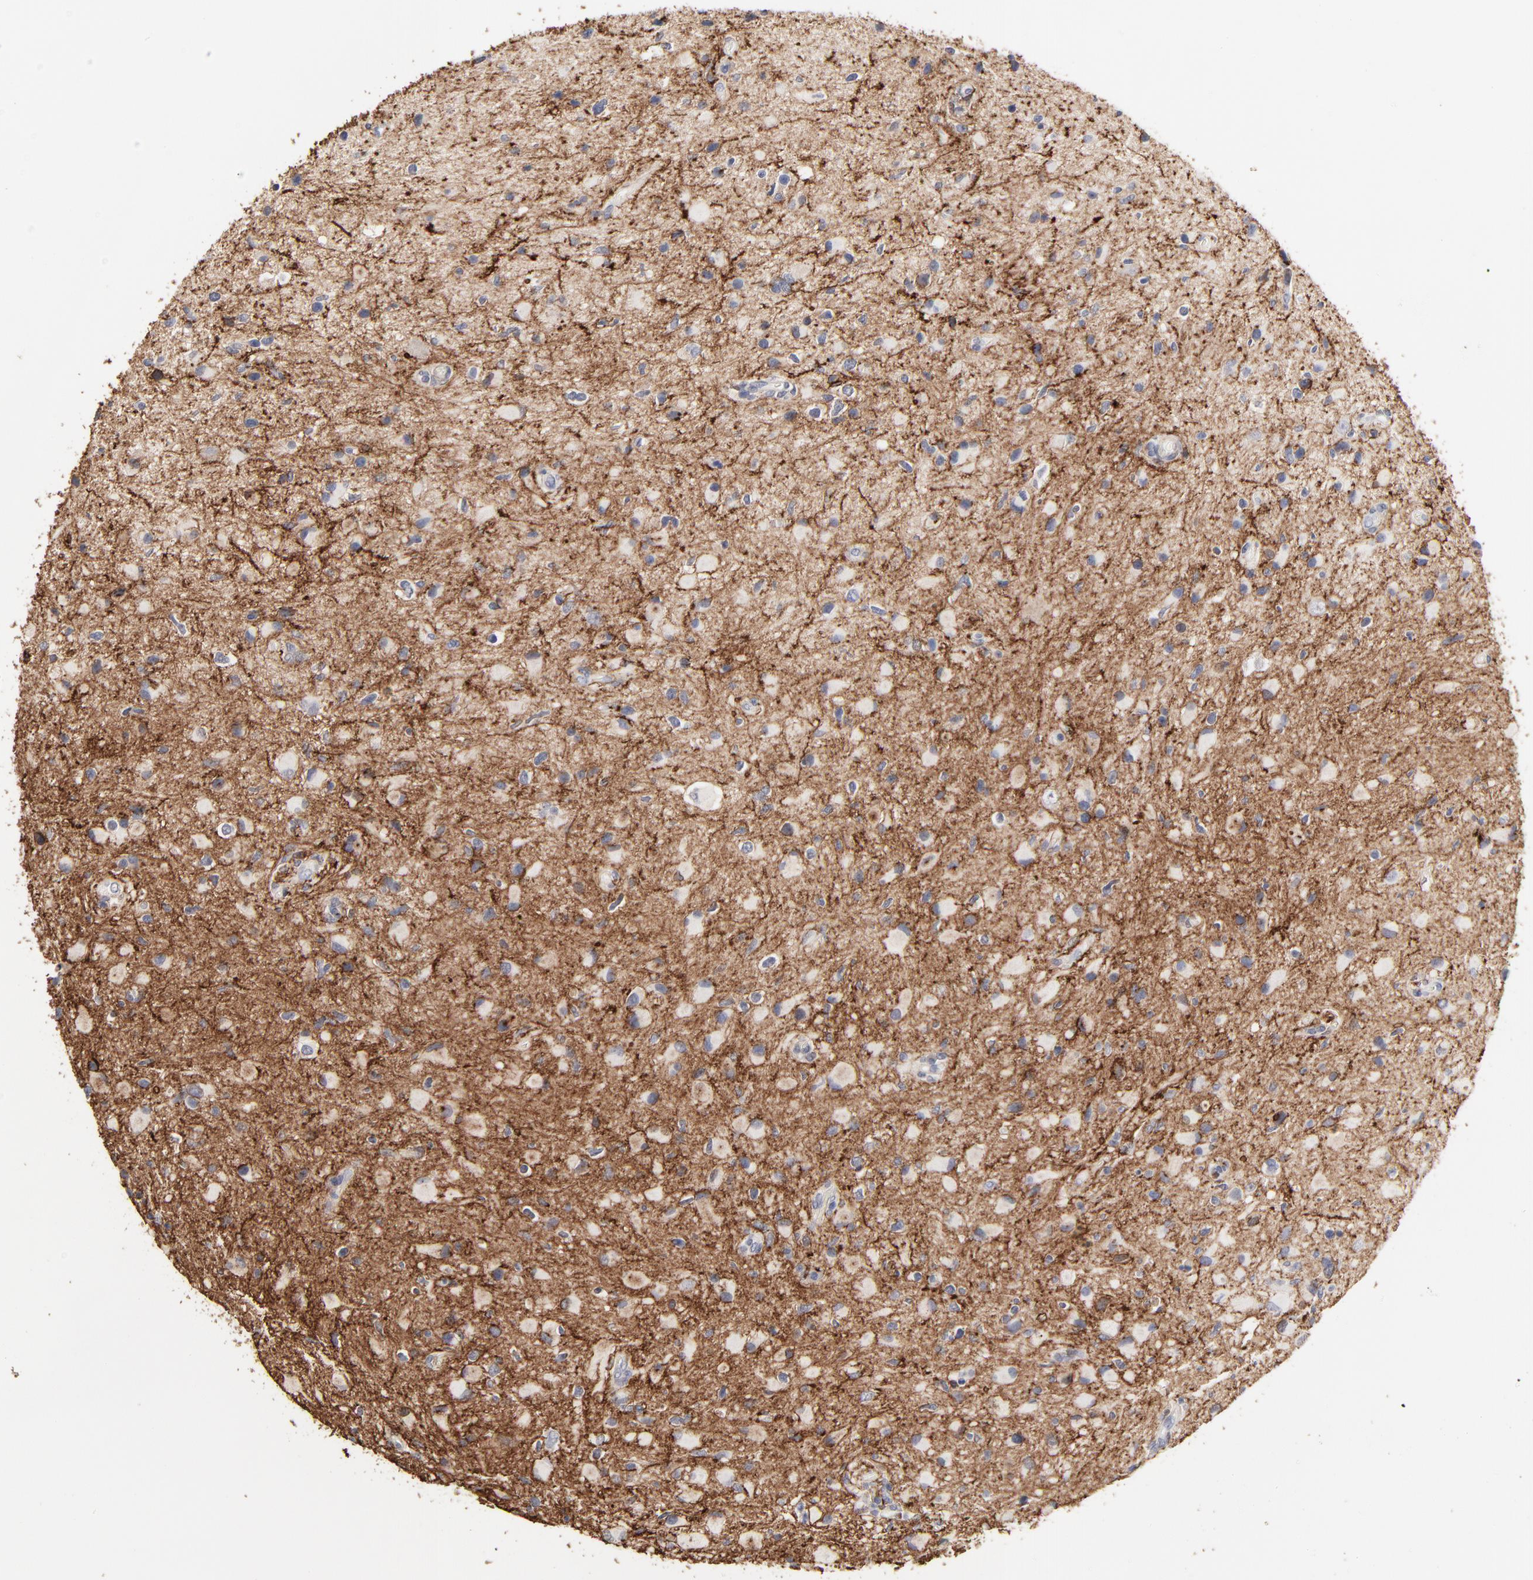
{"staining": {"intensity": "negative", "quantity": "none", "location": "none"}, "tissue": "glioma", "cell_type": "Tumor cells", "image_type": "cancer", "snomed": [{"axis": "morphology", "description": "Glioma, malignant, Low grade"}, {"axis": "topography", "description": "Brain"}], "caption": "The photomicrograph reveals no significant positivity in tumor cells of glioma.", "gene": "SLC6A14", "patient": {"sex": "female", "age": 32}}